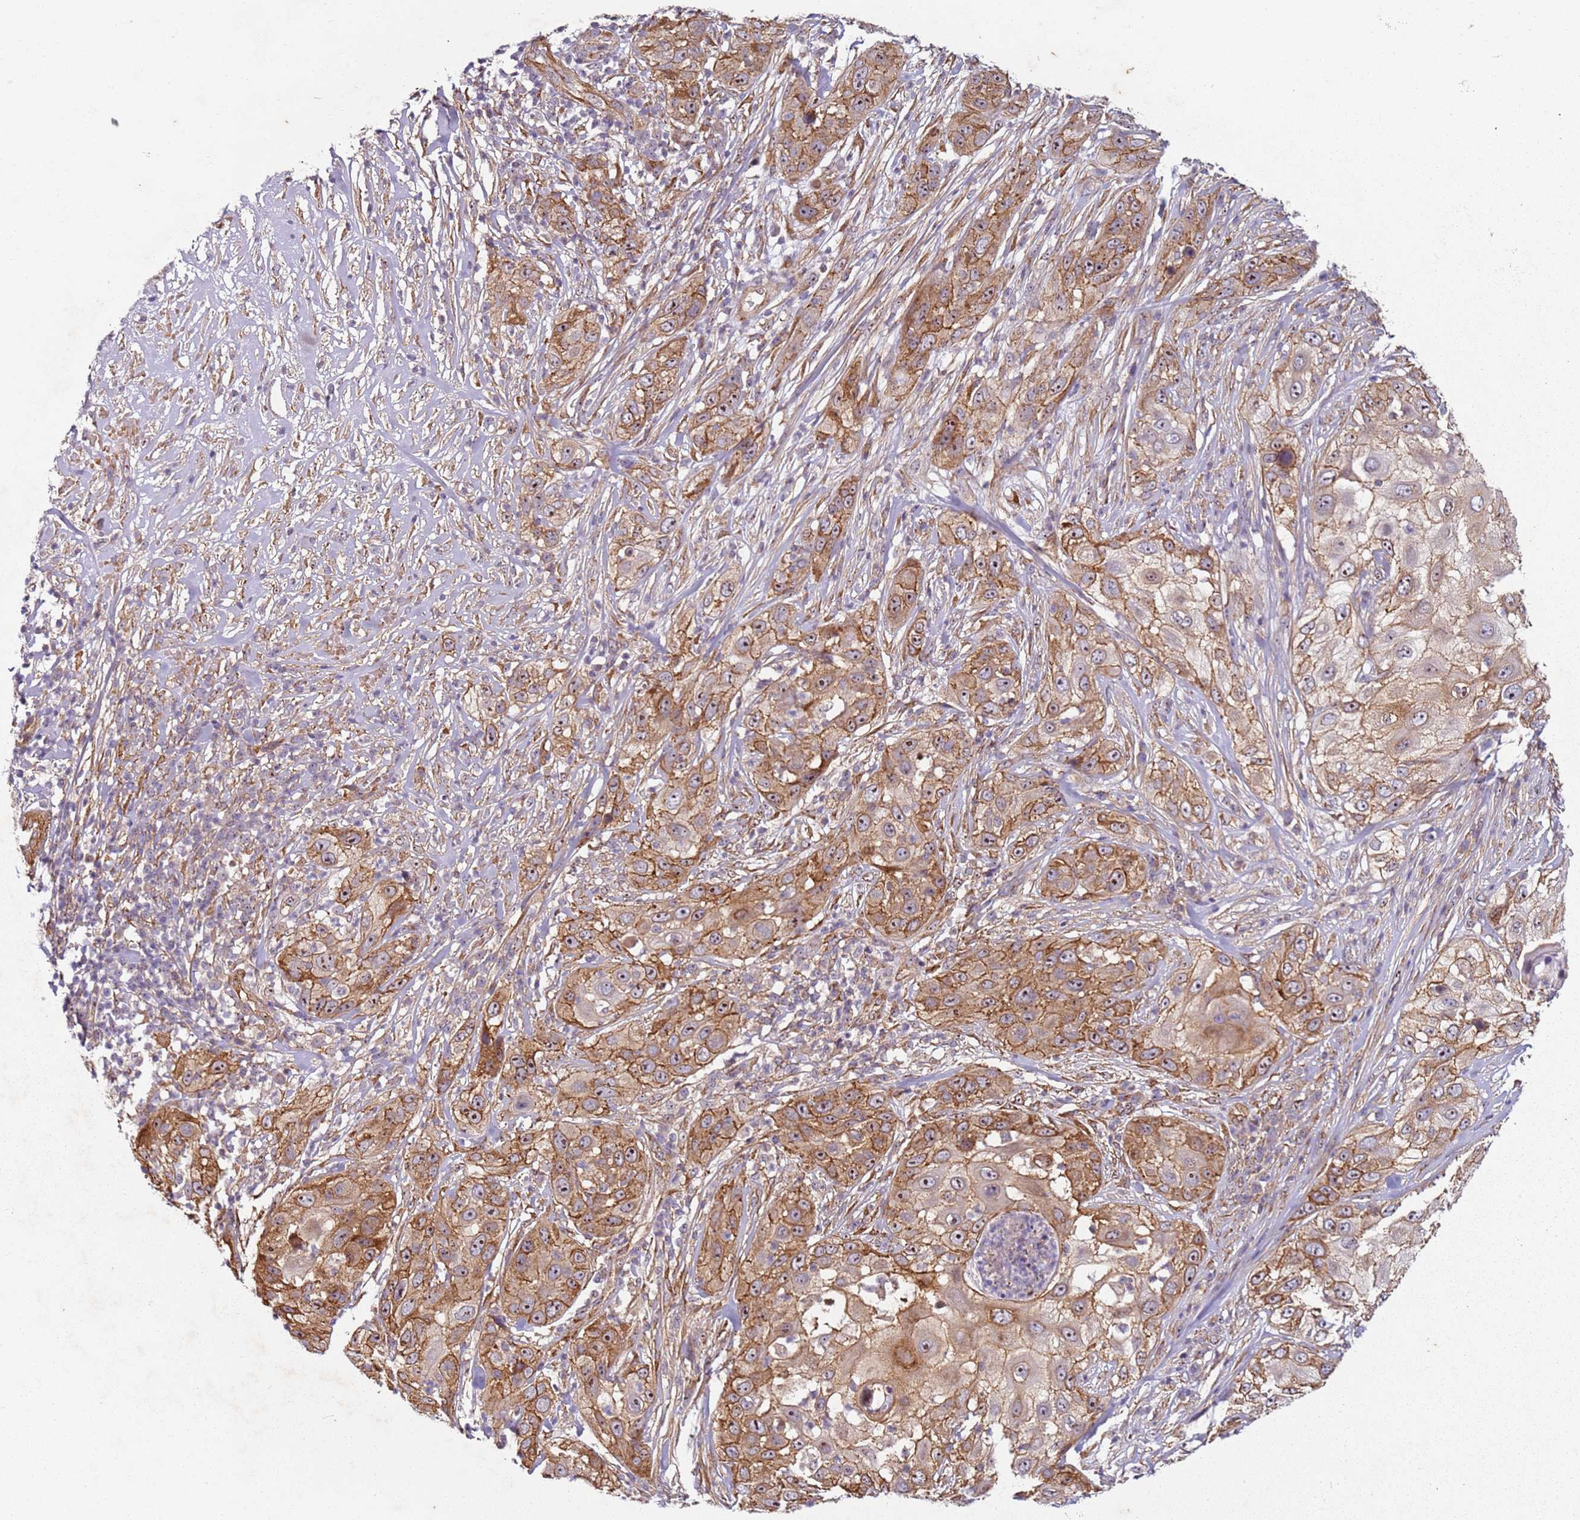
{"staining": {"intensity": "moderate", "quantity": ">75%", "location": "cytoplasmic/membranous"}, "tissue": "skin cancer", "cell_type": "Tumor cells", "image_type": "cancer", "snomed": [{"axis": "morphology", "description": "Squamous cell carcinoma, NOS"}, {"axis": "topography", "description": "Skin"}], "caption": "Brown immunohistochemical staining in skin squamous cell carcinoma displays moderate cytoplasmic/membranous positivity in approximately >75% of tumor cells.", "gene": "C2CD4B", "patient": {"sex": "female", "age": 44}}